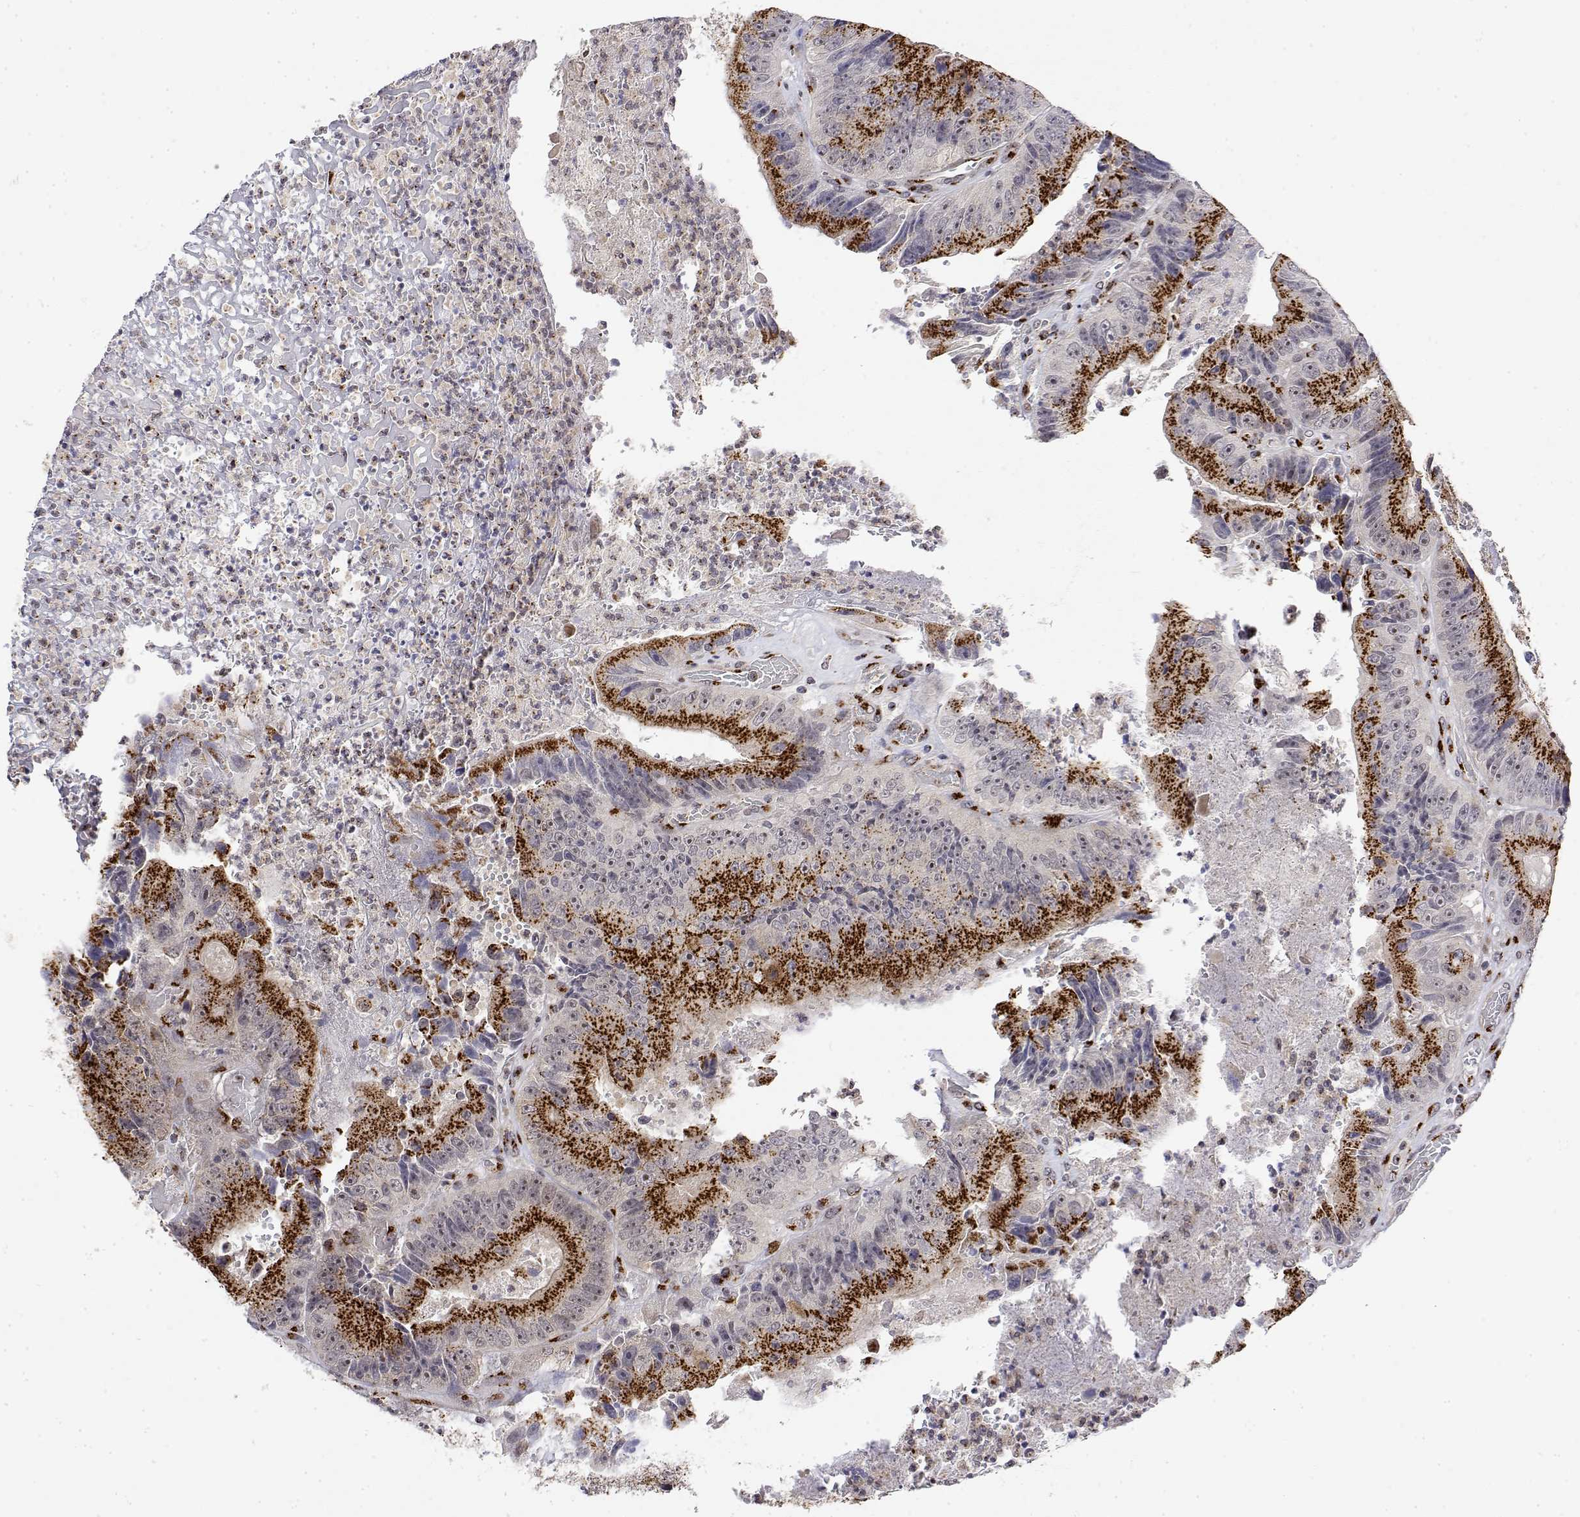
{"staining": {"intensity": "strong", "quantity": ">75%", "location": "cytoplasmic/membranous"}, "tissue": "colorectal cancer", "cell_type": "Tumor cells", "image_type": "cancer", "snomed": [{"axis": "morphology", "description": "Adenocarcinoma, NOS"}, {"axis": "topography", "description": "Colon"}], "caption": "Immunohistochemical staining of colorectal adenocarcinoma reveals strong cytoplasmic/membranous protein expression in about >75% of tumor cells.", "gene": "YIPF3", "patient": {"sex": "female", "age": 86}}